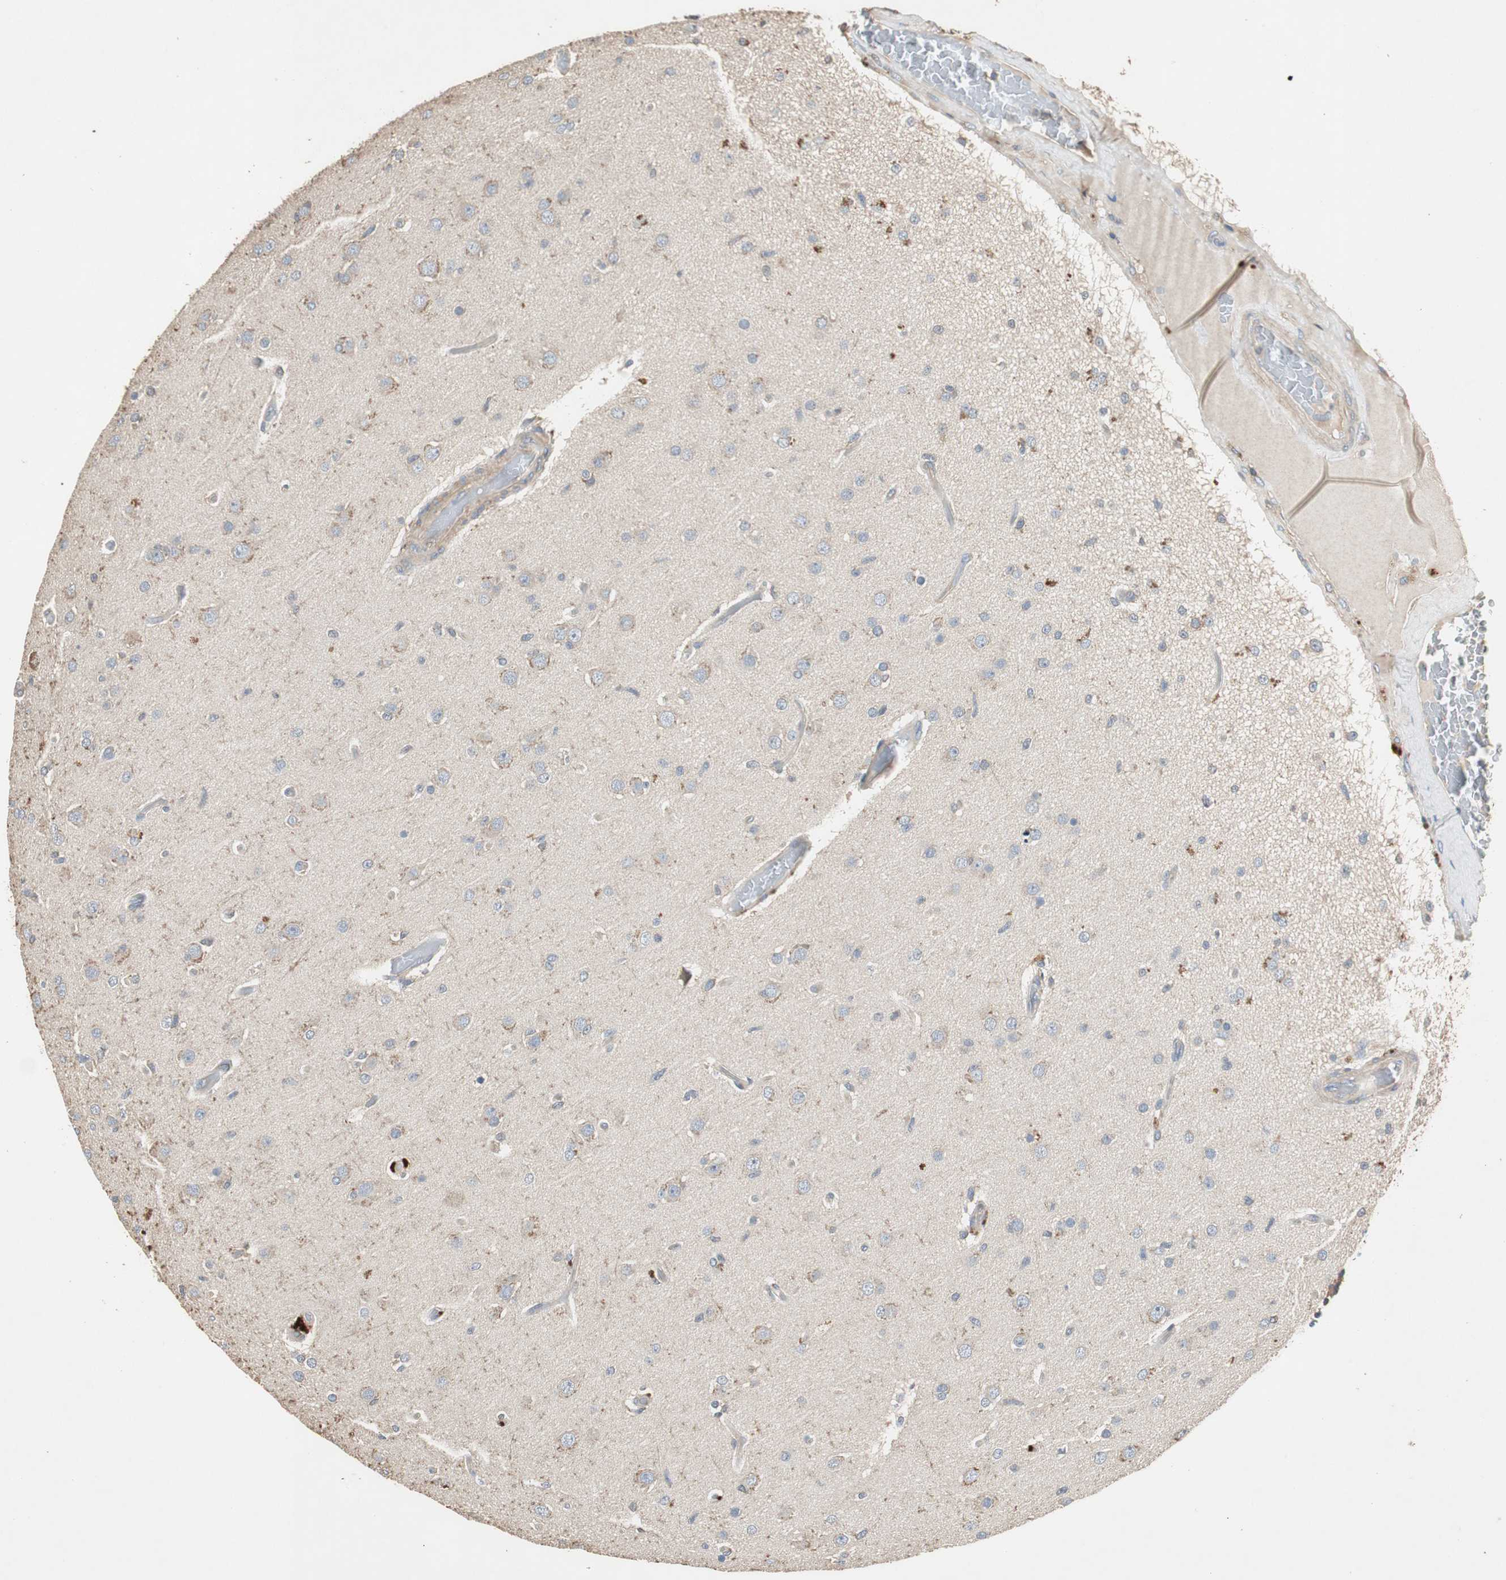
{"staining": {"intensity": "weak", "quantity": "<25%", "location": "cytoplasmic/membranous"}, "tissue": "glioma", "cell_type": "Tumor cells", "image_type": "cancer", "snomed": [{"axis": "morphology", "description": "Glioma, malignant, High grade"}, {"axis": "topography", "description": "Brain"}], "caption": "This histopathology image is of malignant glioma (high-grade) stained with immunohistochemistry (IHC) to label a protein in brown with the nuclei are counter-stained blue. There is no expression in tumor cells.", "gene": "TNFRSF14", "patient": {"sex": "male", "age": 33}}